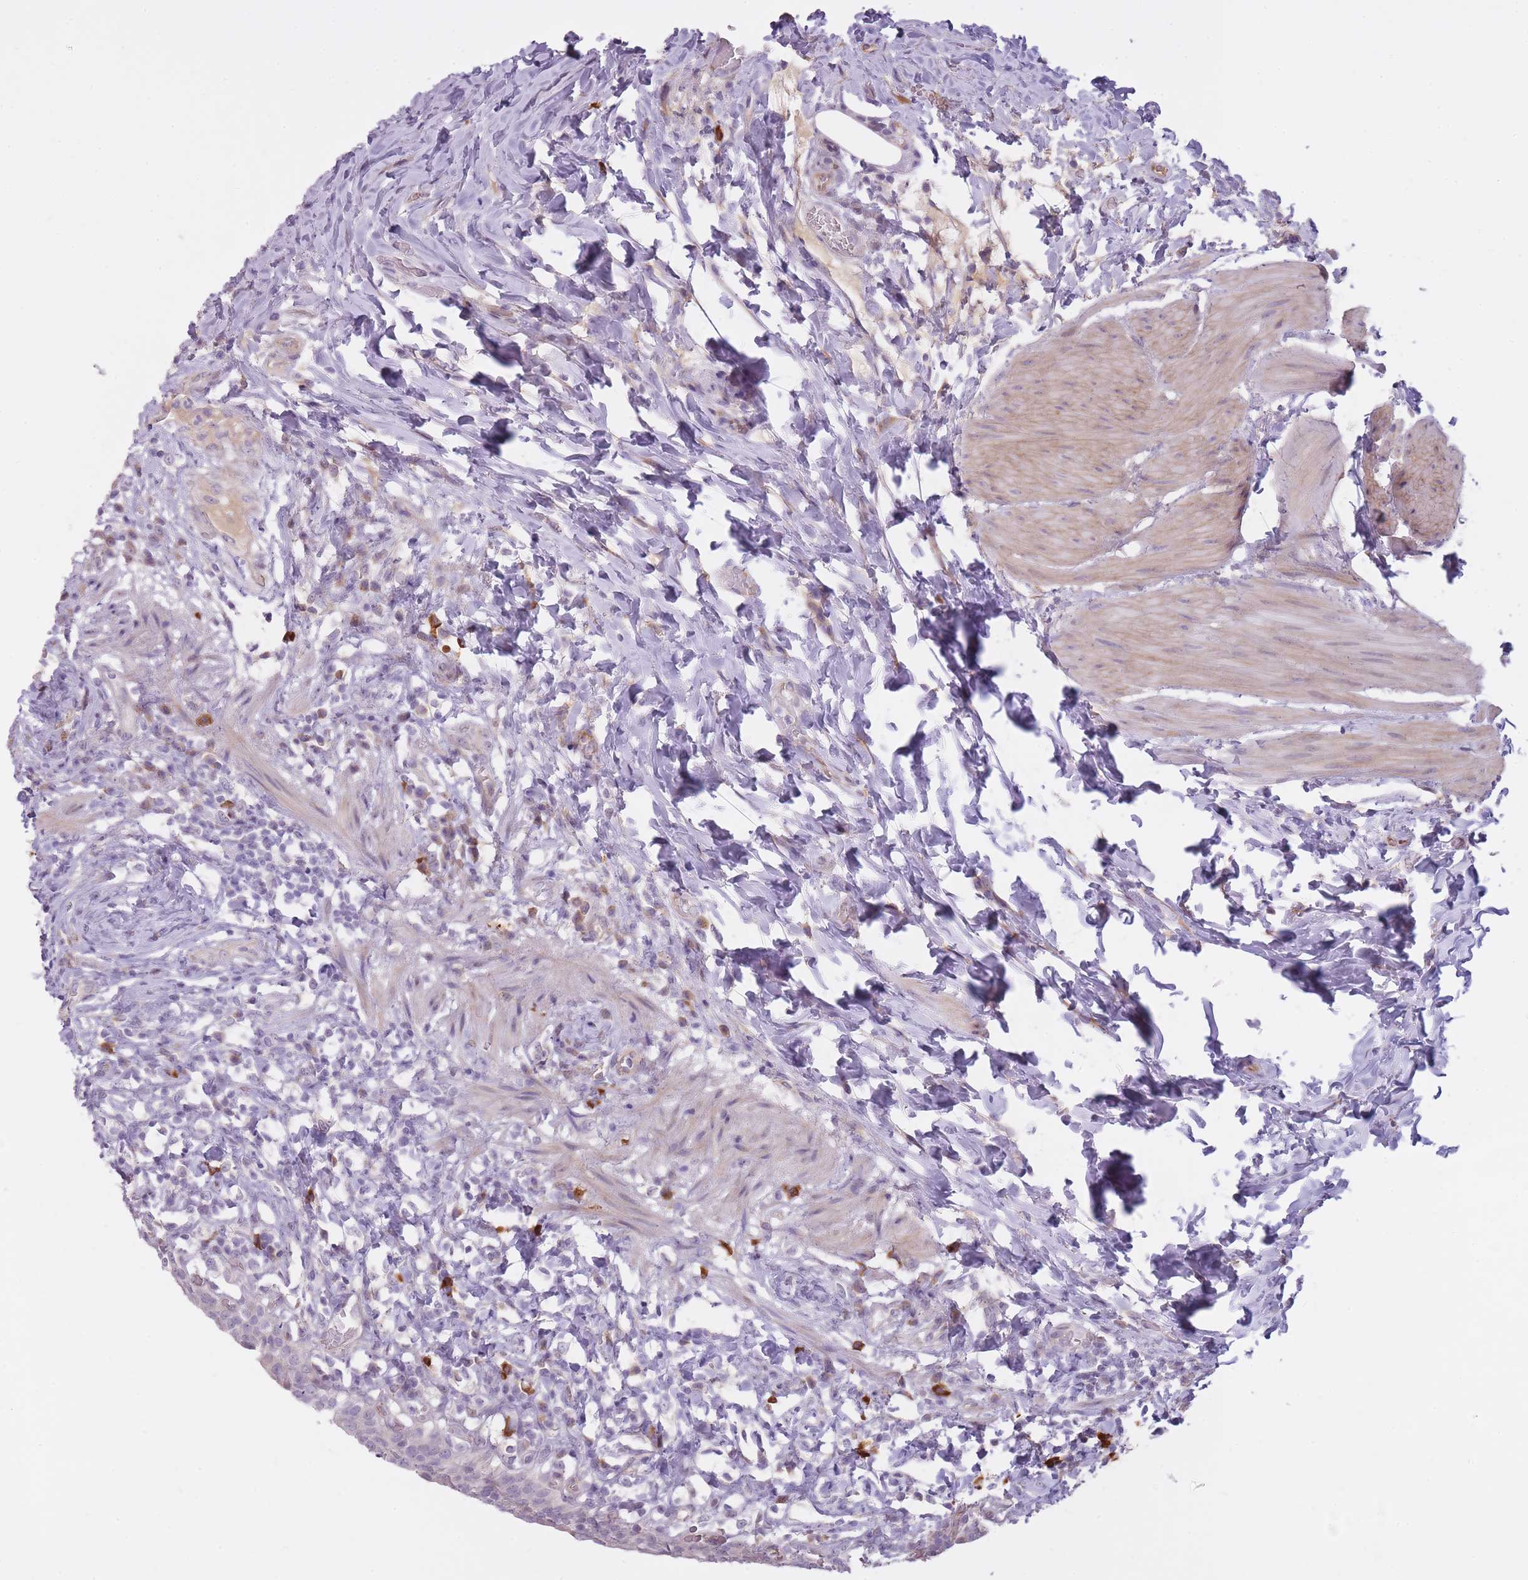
{"staining": {"intensity": "negative", "quantity": "none", "location": "none"}, "tissue": "urinary bladder", "cell_type": "Urothelial cells", "image_type": "normal", "snomed": [{"axis": "morphology", "description": "Normal tissue, NOS"}, {"axis": "morphology", "description": "Inflammation, NOS"}, {"axis": "topography", "description": "Urinary bladder"}], "caption": "Histopathology image shows no significant protein expression in urothelial cells of benign urinary bladder.", "gene": "PGRMC2", "patient": {"sex": "male", "age": 64}}